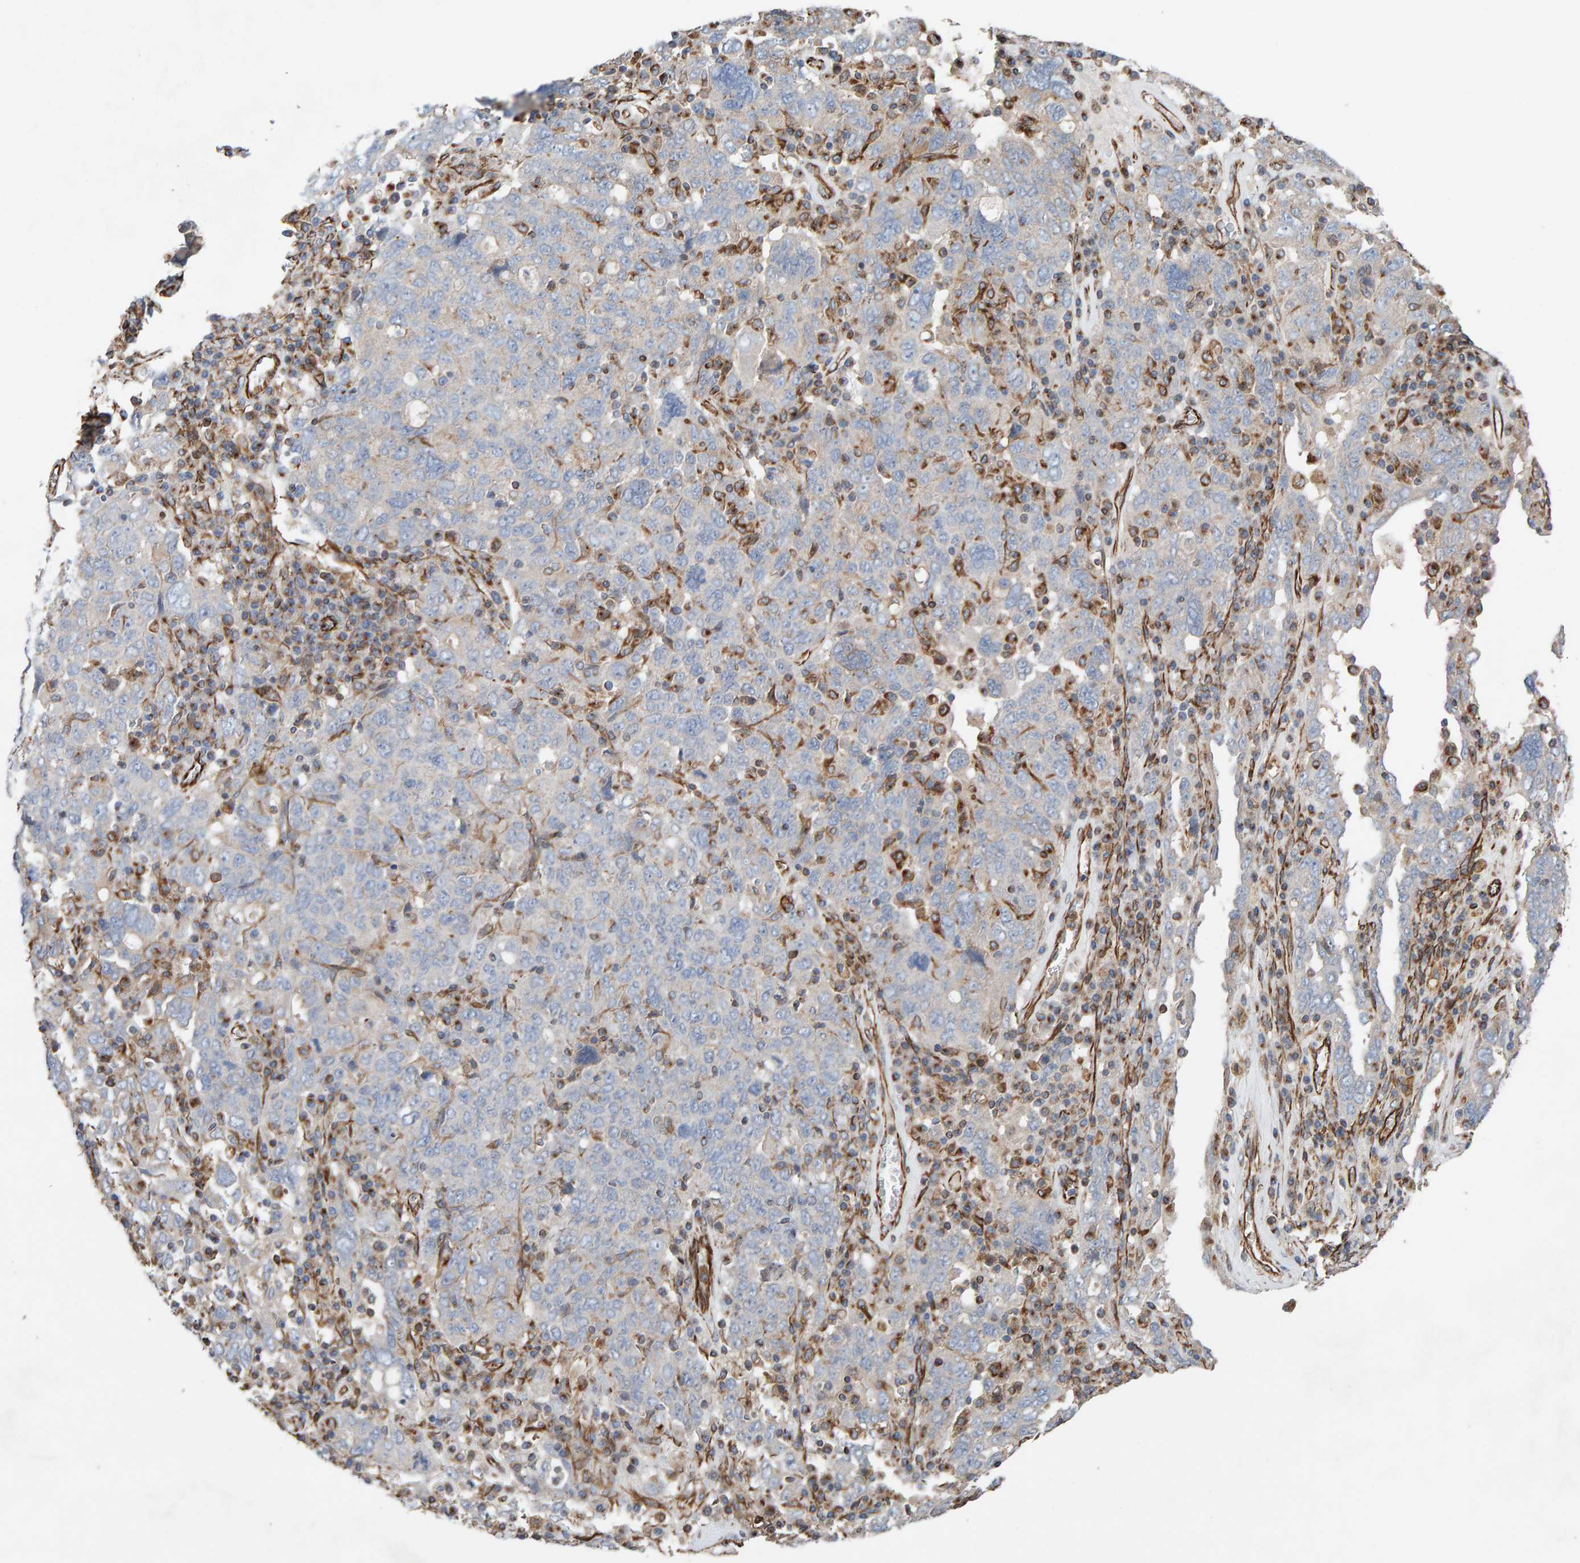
{"staining": {"intensity": "negative", "quantity": "none", "location": "none"}, "tissue": "ovarian cancer", "cell_type": "Tumor cells", "image_type": "cancer", "snomed": [{"axis": "morphology", "description": "Carcinoma, endometroid"}, {"axis": "topography", "description": "Ovary"}], "caption": "This photomicrograph is of endometroid carcinoma (ovarian) stained with IHC to label a protein in brown with the nuclei are counter-stained blue. There is no staining in tumor cells.", "gene": "ZNF347", "patient": {"sex": "female", "age": 62}}